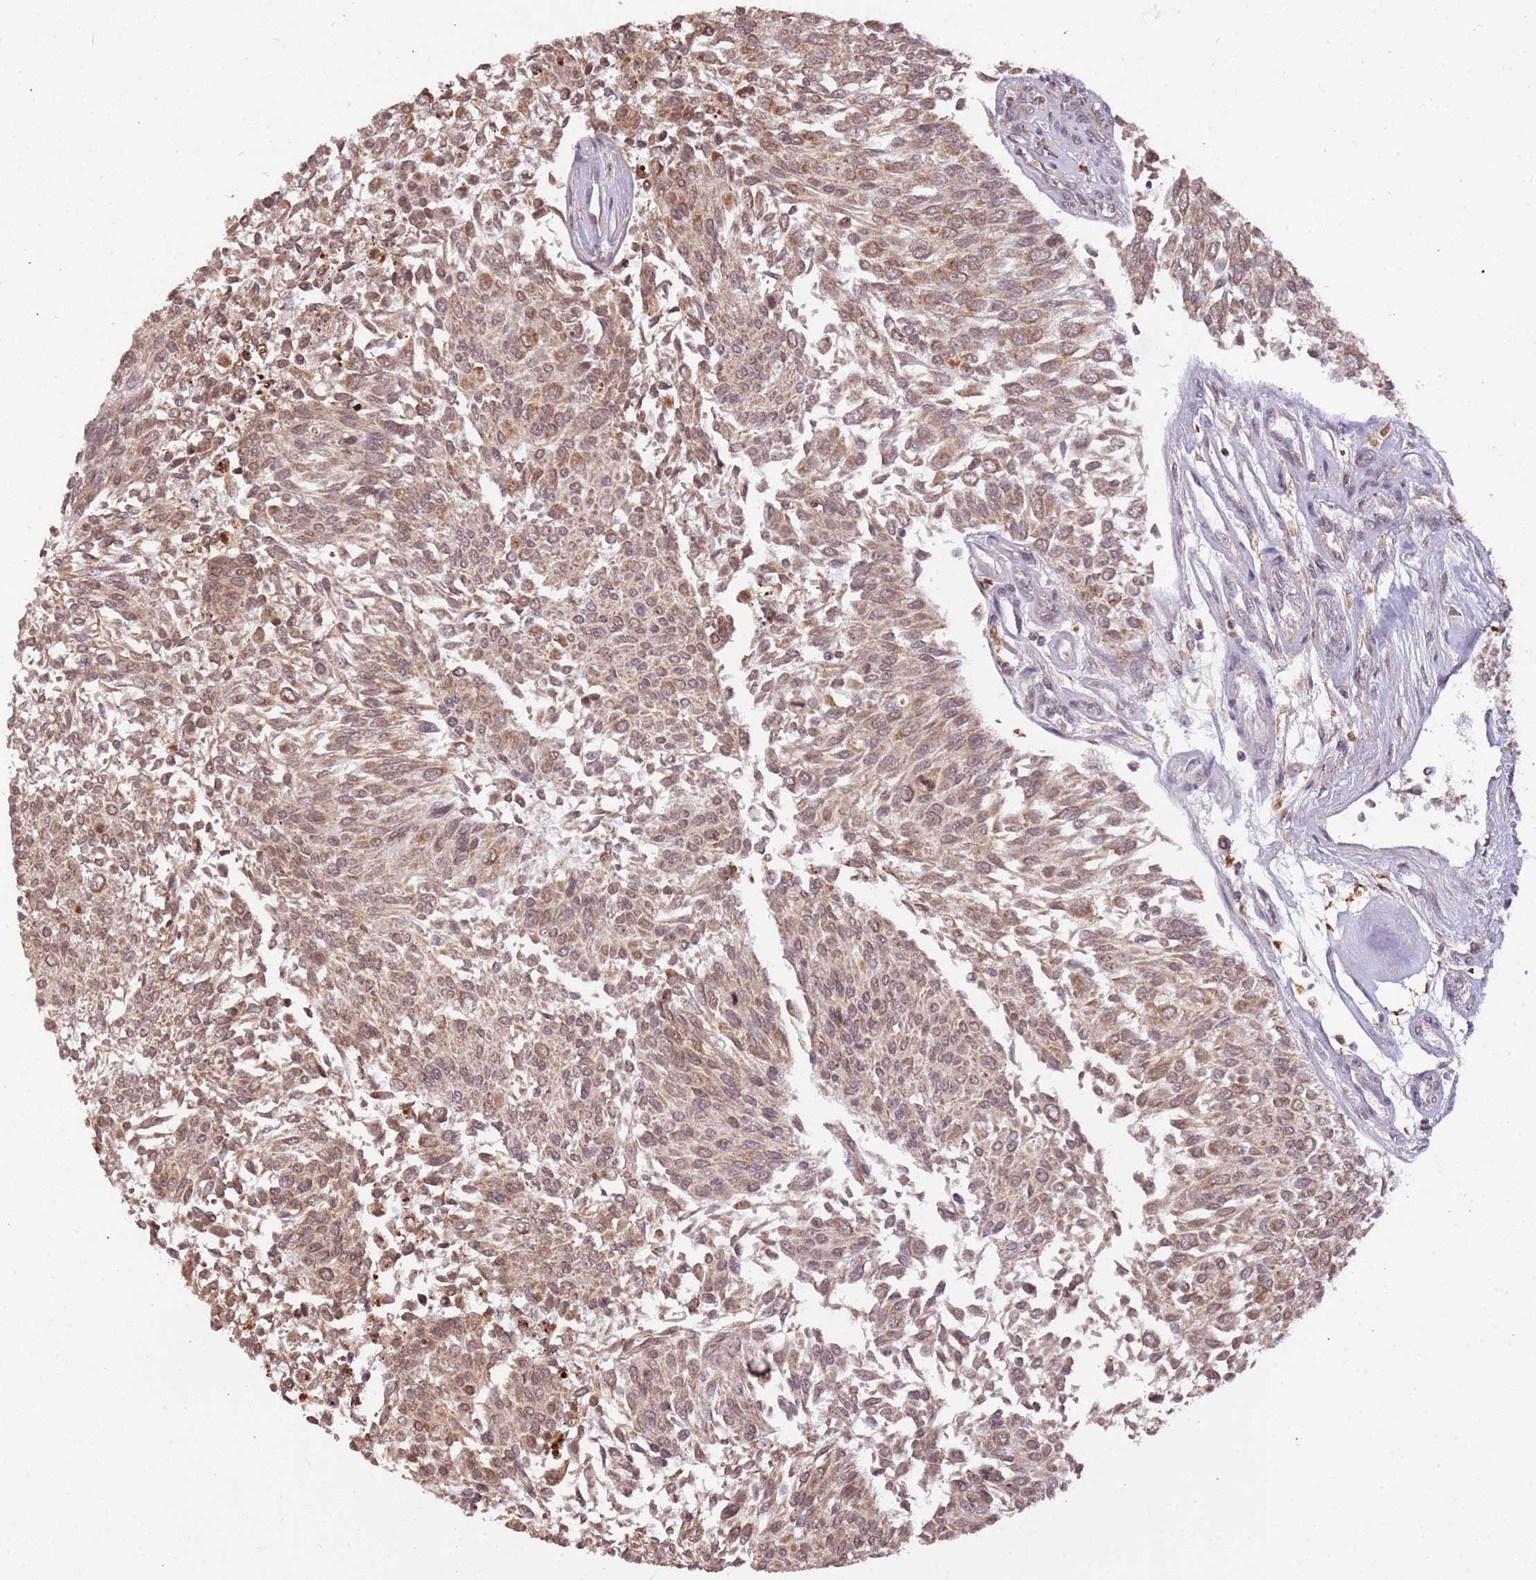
{"staining": {"intensity": "weak", "quantity": ">75%", "location": "cytoplasmic/membranous,nuclear"}, "tissue": "urothelial cancer", "cell_type": "Tumor cells", "image_type": "cancer", "snomed": [{"axis": "morphology", "description": "Urothelial carcinoma, NOS"}, {"axis": "topography", "description": "Urinary bladder"}], "caption": "Brown immunohistochemical staining in urothelial cancer shows weak cytoplasmic/membranous and nuclear expression in approximately >75% of tumor cells.", "gene": "SAMSN1", "patient": {"sex": "male", "age": 55}}